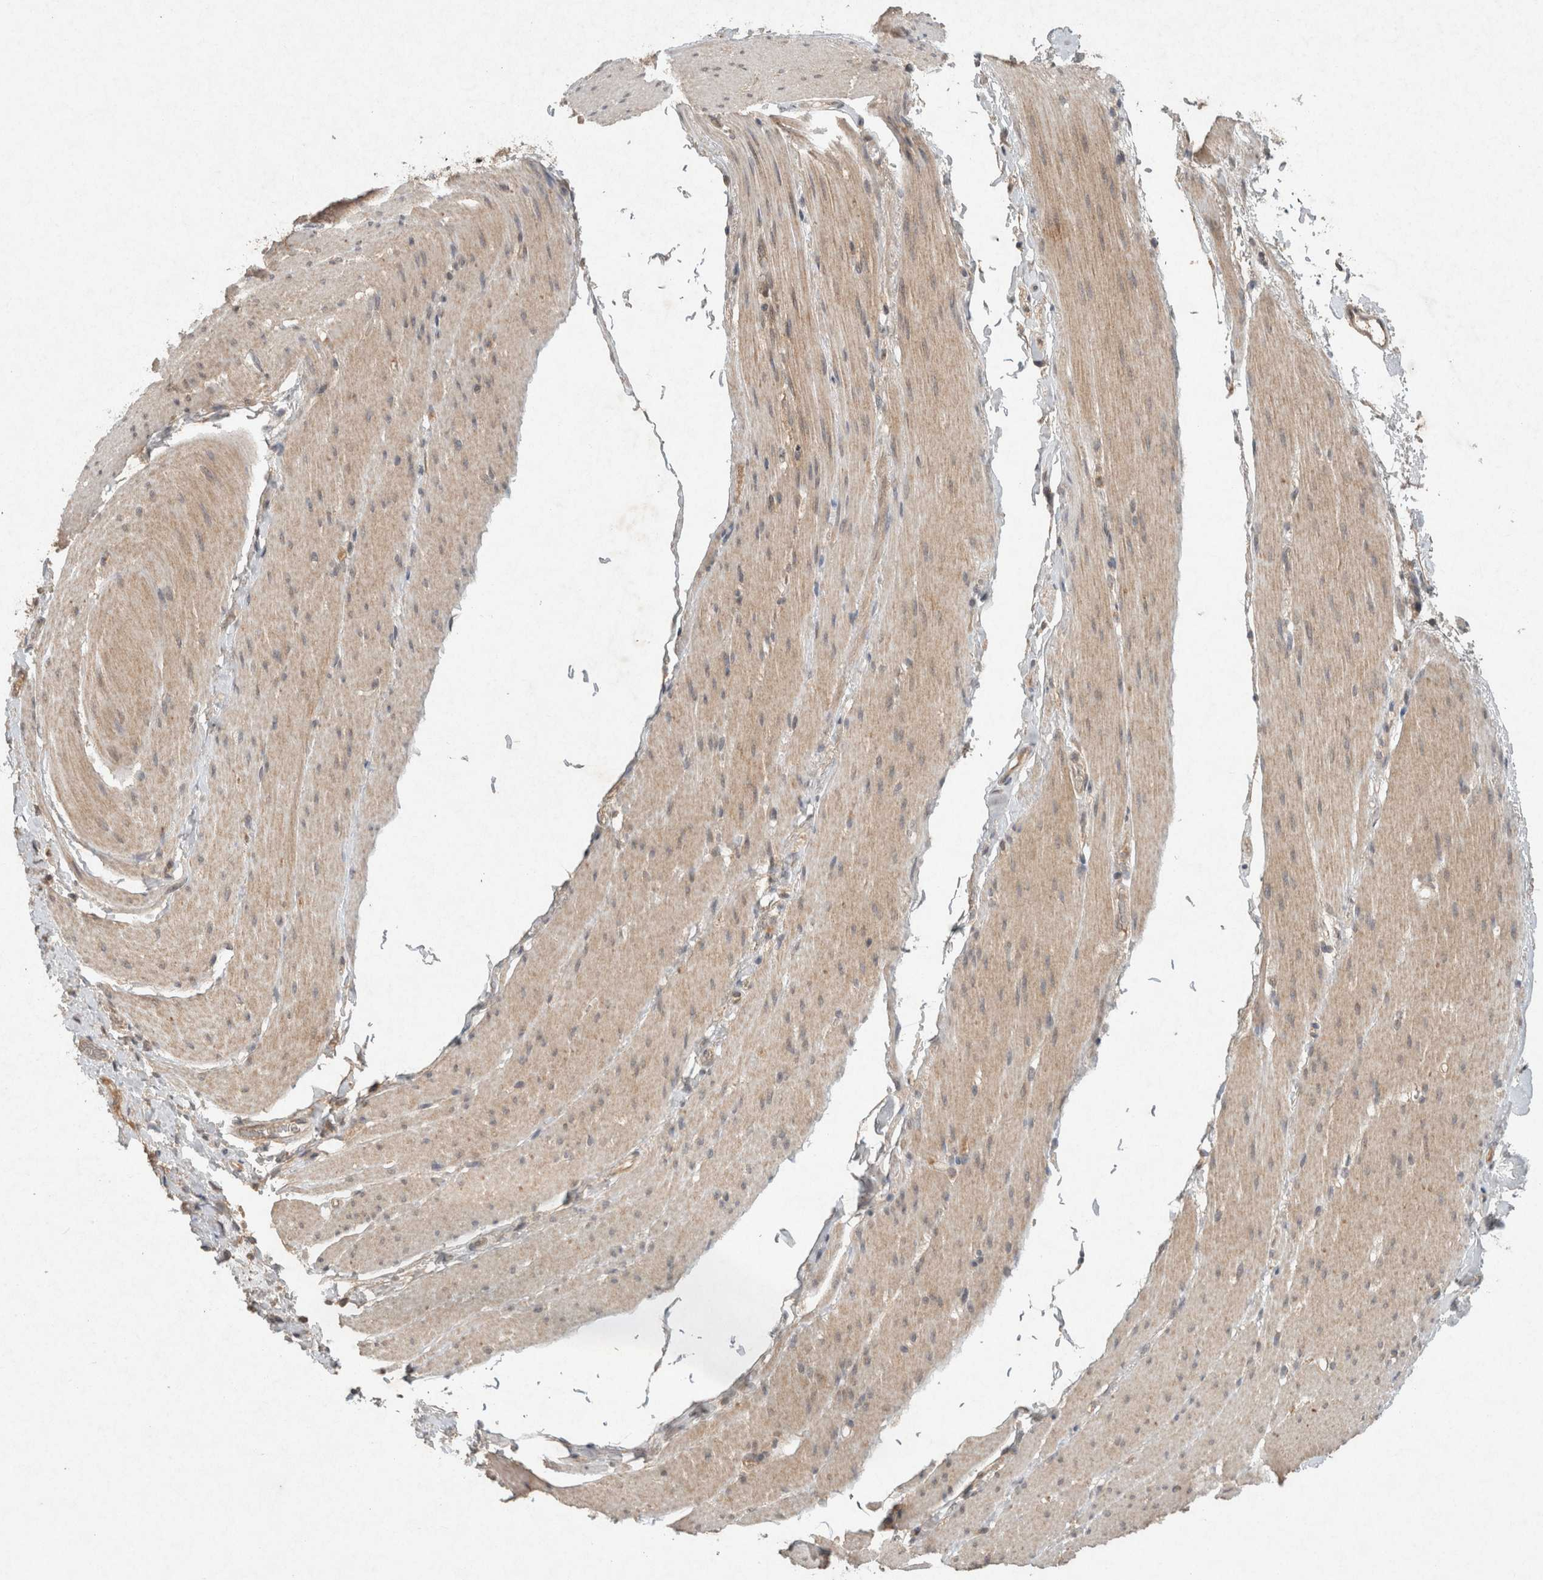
{"staining": {"intensity": "weak", "quantity": ">75%", "location": "cytoplasmic/membranous"}, "tissue": "smooth muscle", "cell_type": "Smooth muscle cells", "image_type": "normal", "snomed": [{"axis": "morphology", "description": "Normal tissue, NOS"}, {"axis": "topography", "description": "Smooth muscle"}, {"axis": "topography", "description": "Small intestine"}], "caption": "Benign smooth muscle exhibits weak cytoplasmic/membranous positivity in approximately >75% of smooth muscle cells, visualized by immunohistochemistry.", "gene": "LOXL2", "patient": {"sex": "female", "age": 84}}